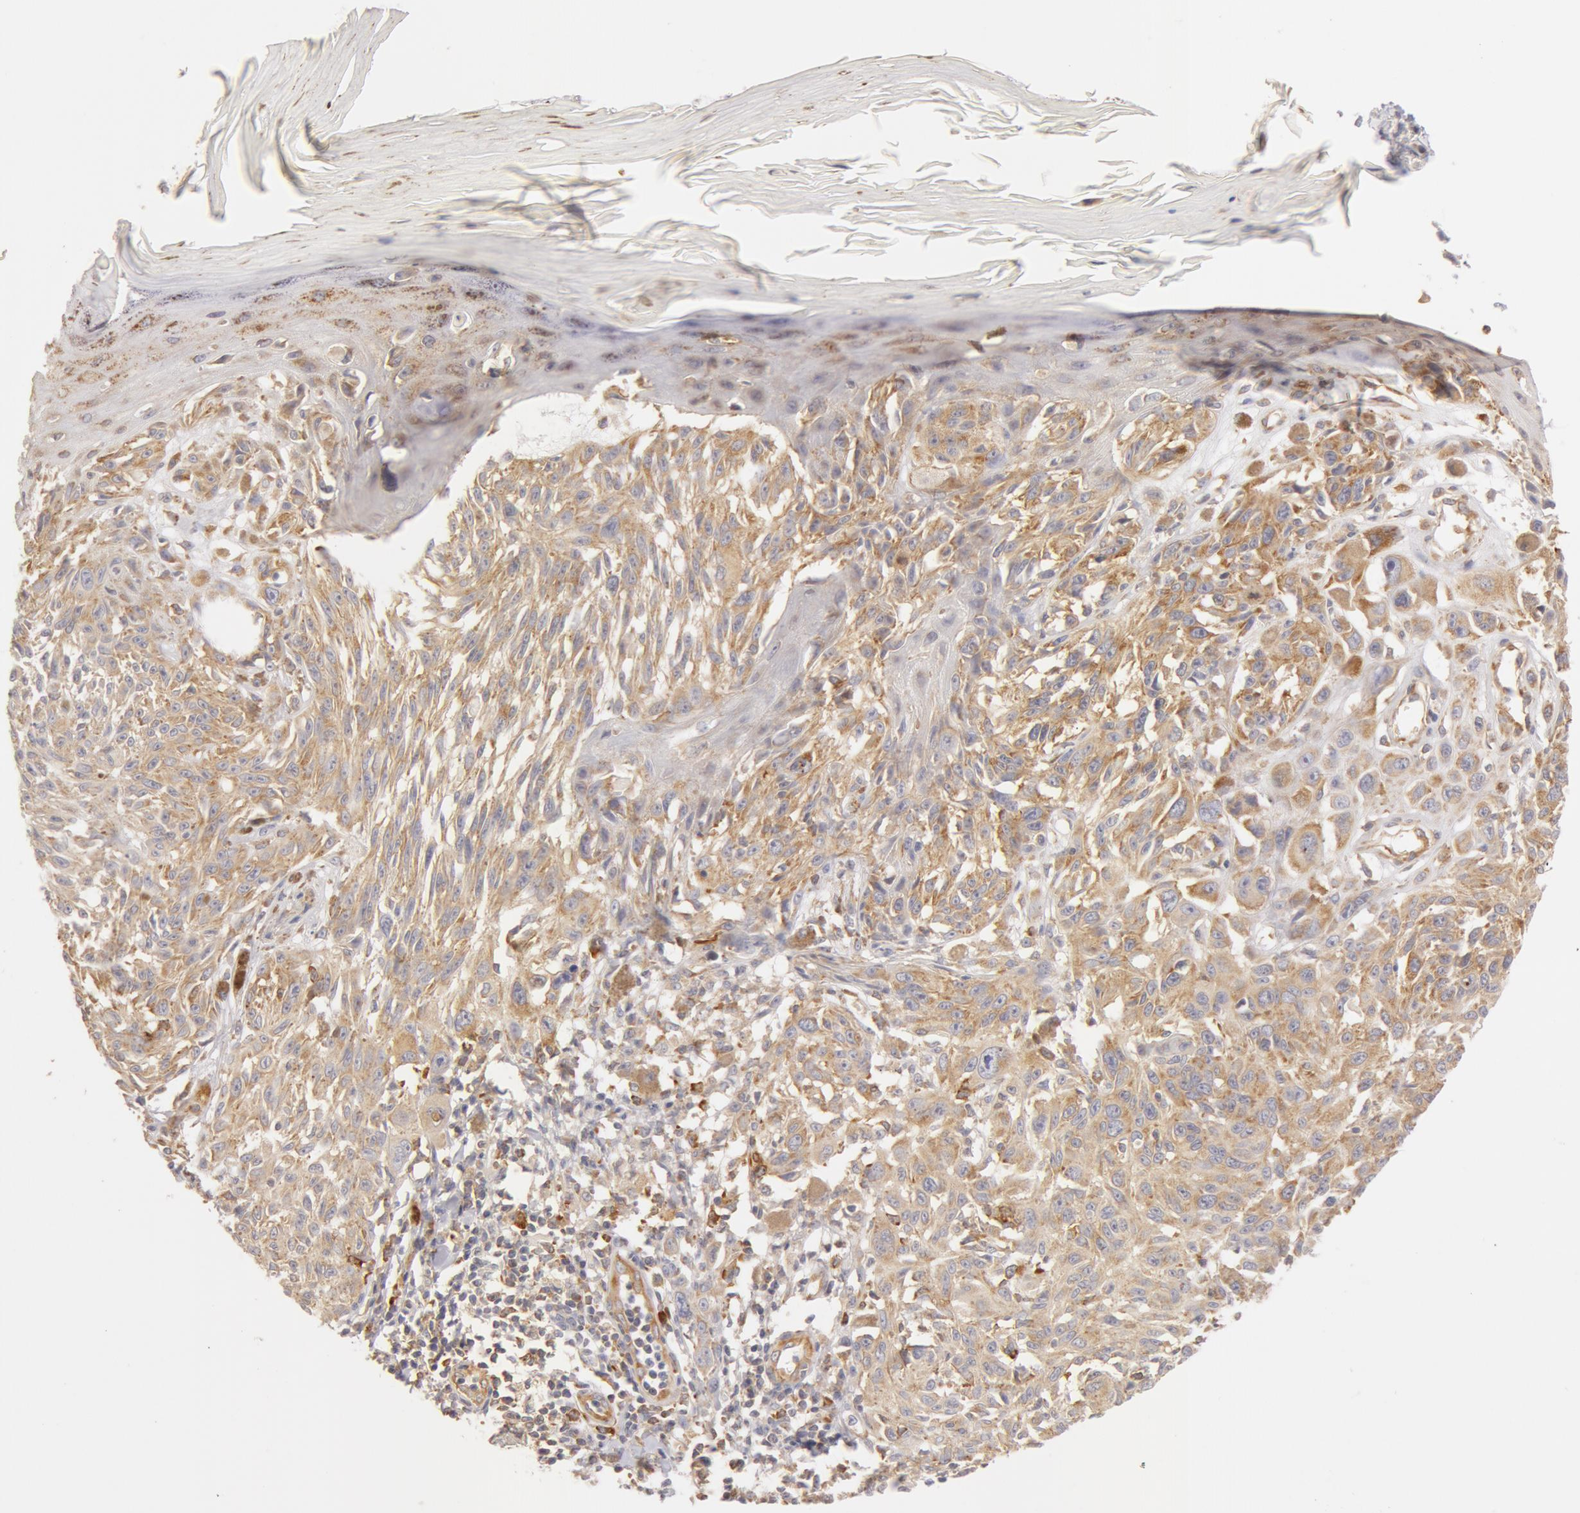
{"staining": {"intensity": "weak", "quantity": ">75%", "location": "cytoplasmic/membranous"}, "tissue": "melanoma", "cell_type": "Tumor cells", "image_type": "cancer", "snomed": [{"axis": "morphology", "description": "Malignant melanoma, NOS"}, {"axis": "topography", "description": "Skin"}], "caption": "Protein staining of malignant melanoma tissue displays weak cytoplasmic/membranous staining in approximately >75% of tumor cells.", "gene": "DDX3Y", "patient": {"sex": "female", "age": 77}}